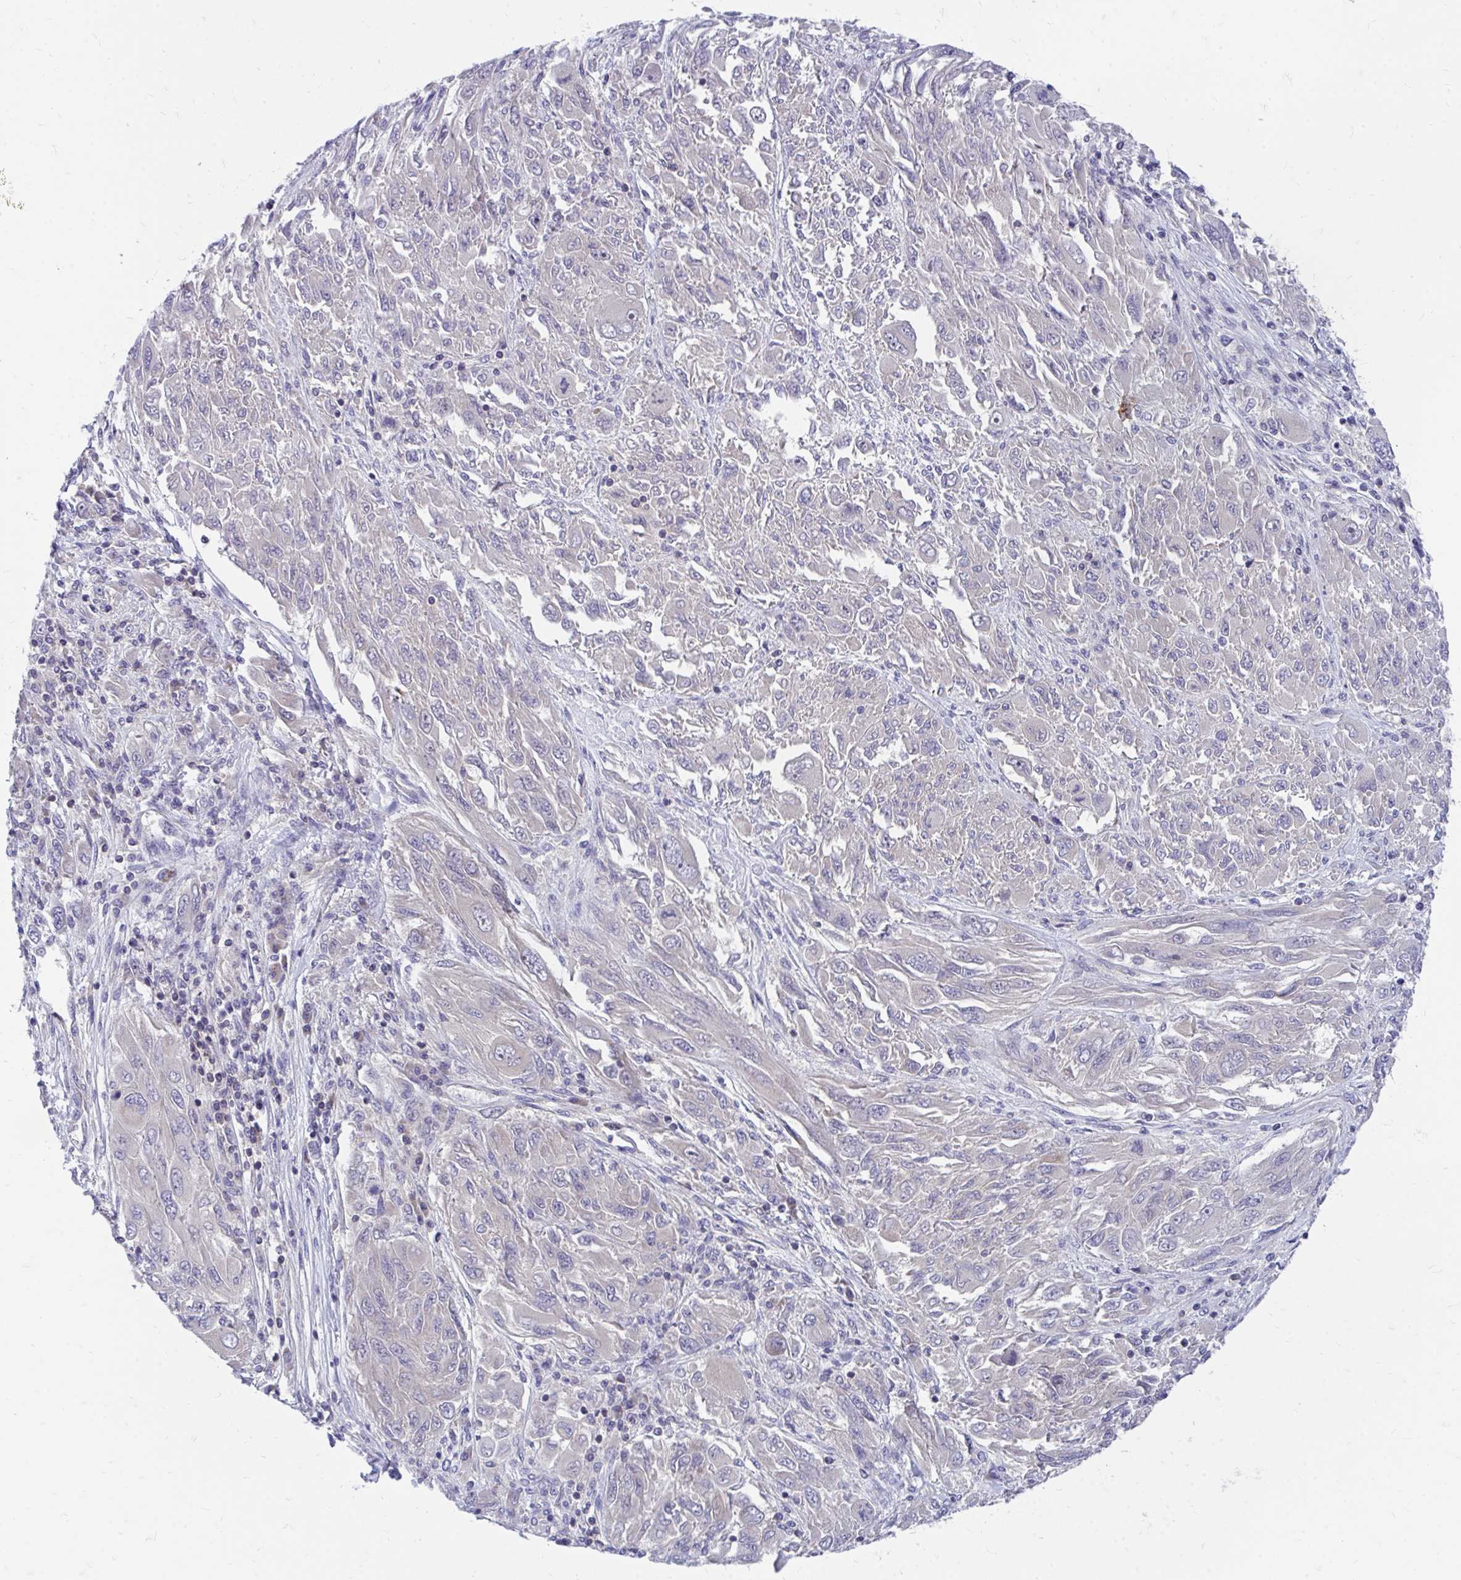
{"staining": {"intensity": "negative", "quantity": "none", "location": "none"}, "tissue": "melanoma", "cell_type": "Tumor cells", "image_type": "cancer", "snomed": [{"axis": "morphology", "description": "Malignant melanoma, NOS"}, {"axis": "topography", "description": "Skin"}], "caption": "Melanoma was stained to show a protein in brown. There is no significant expression in tumor cells.", "gene": "FHIP1B", "patient": {"sex": "female", "age": 91}}